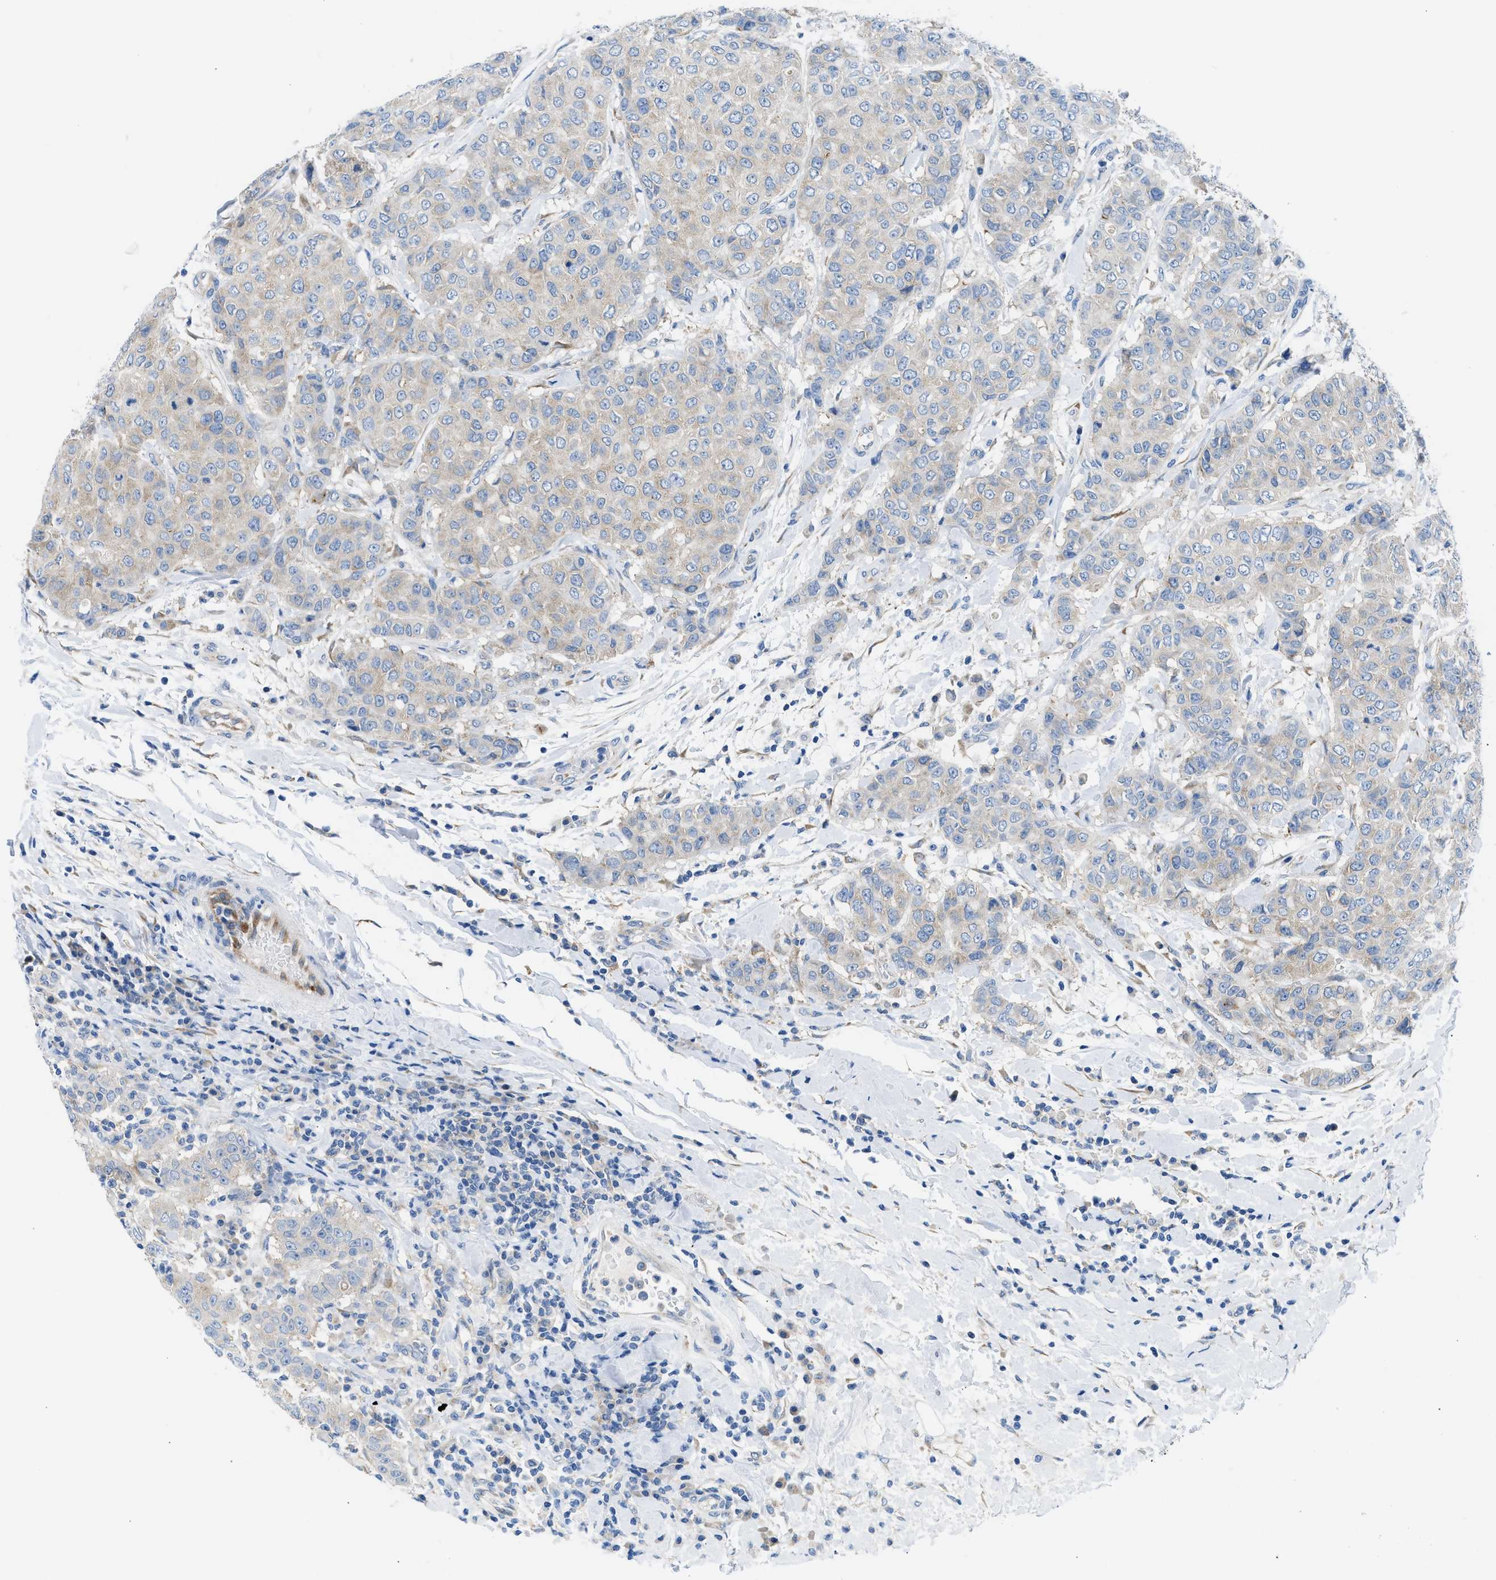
{"staining": {"intensity": "weak", "quantity": "<25%", "location": "cytoplasmic/membranous"}, "tissue": "breast cancer", "cell_type": "Tumor cells", "image_type": "cancer", "snomed": [{"axis": "morphology", "description": "Duct carcinoma"}, {"axis": "topography", "description": "Breast"}], "caption": "Immunohistochemistry (IHC) of breast intraductal carcinoma shows no staining in tumor cells.", "gene": "BNC2", "patient": {"sex": "female", "age": 27}}